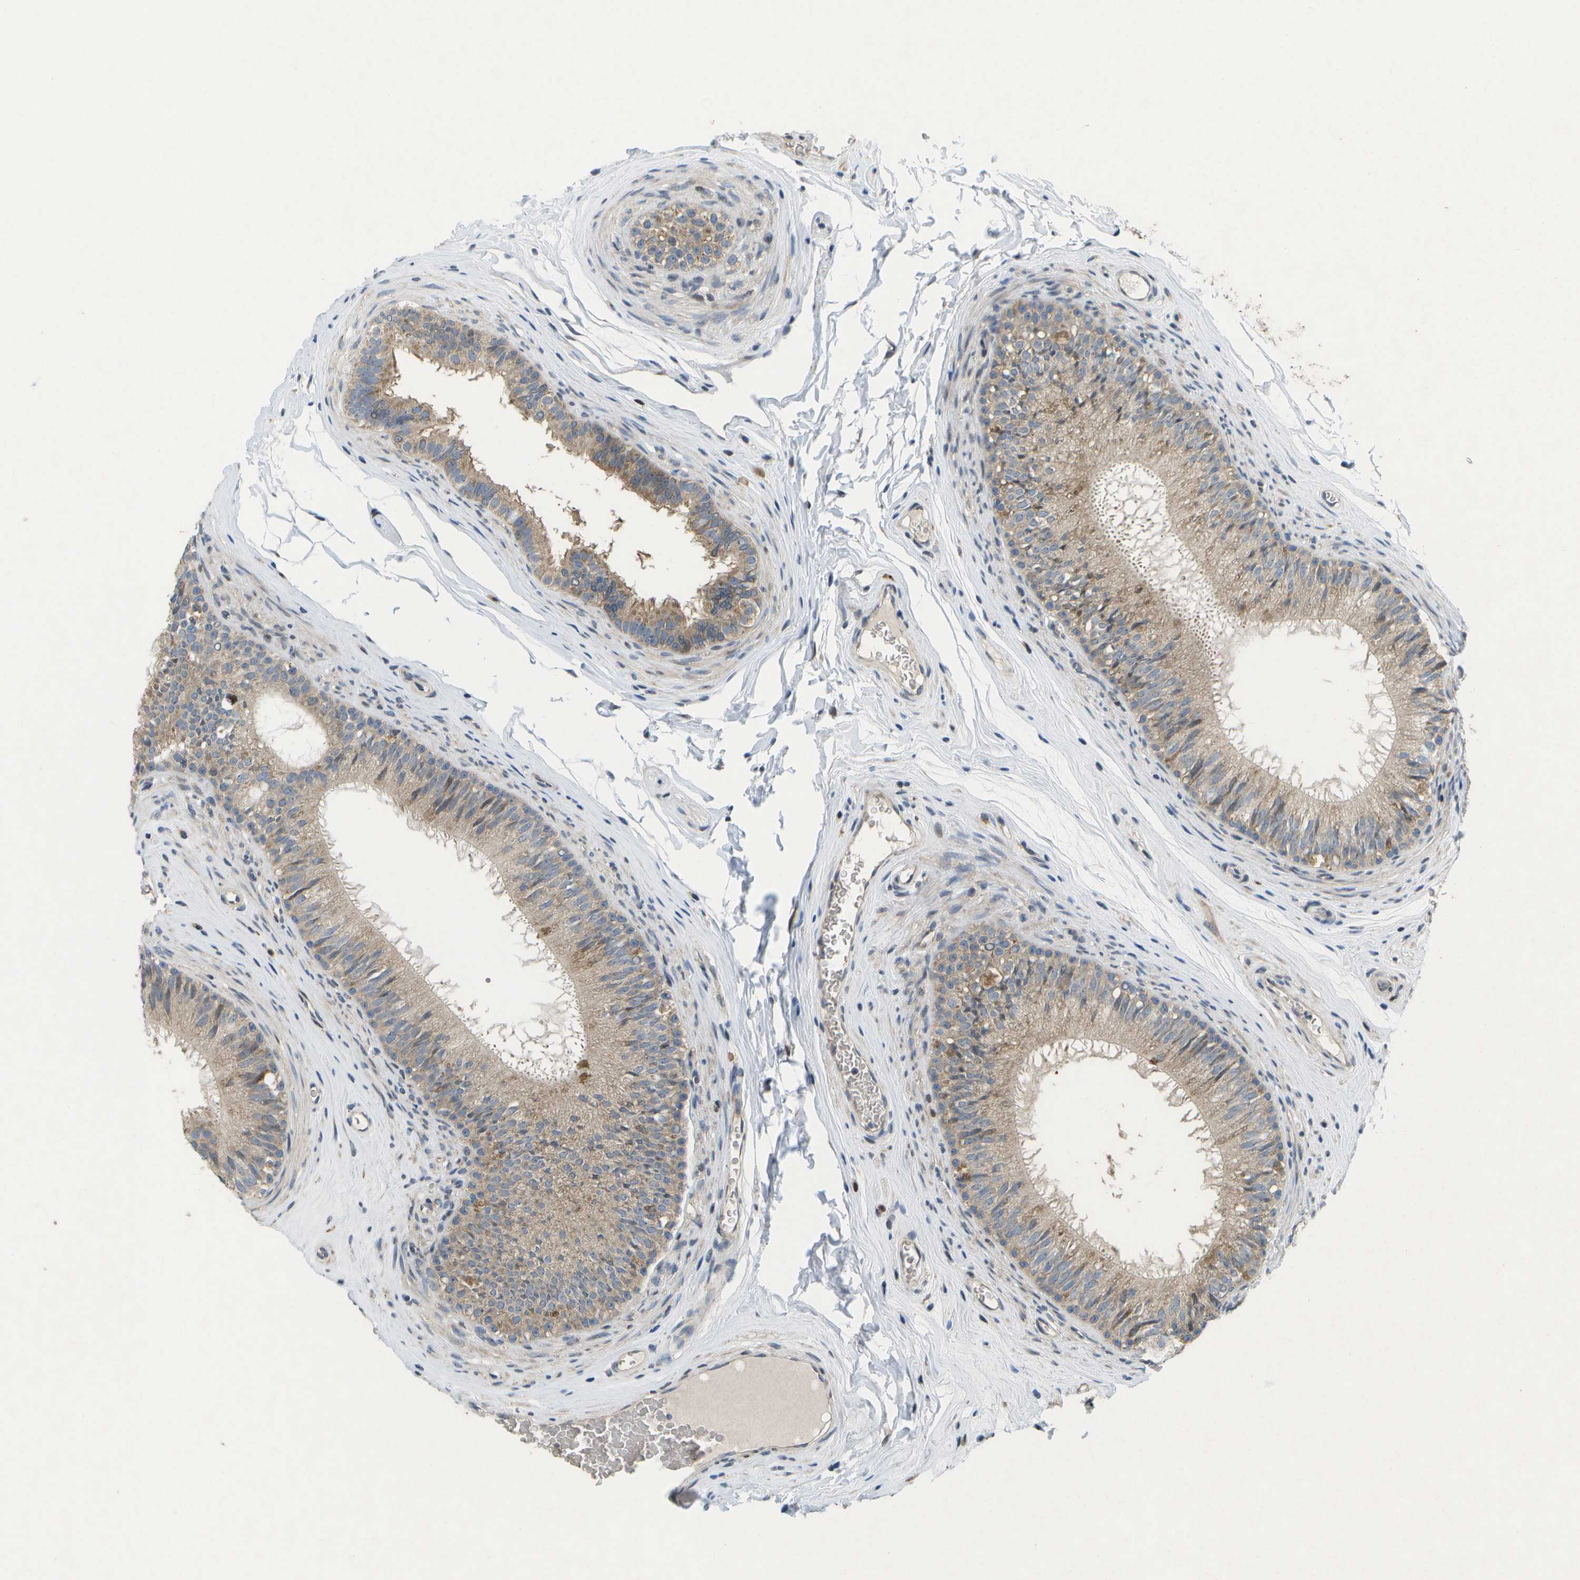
{"staining": {"intensity": "weak", "quantity": ">75%", "location": "cytoplasmic/membranous"}, "tissue": "epididymis", "cell_type": "Glandular cells", "image_type": "normal", "snomed": [{"axis": "morphology", "description": "Normal tissue, NOS"}, {"axis": "topography", "description": "Testis"}, {"axis": "topography", "description": "Epididymis"}], "caption": "DAB (3,3'-diaminobenzidine) immunohistochemical staining of benign epididymis displays weak cytoplasmic/membranous protein staining in about >75% of glandular cells. The protein is stained brown, and the nuclei are stained in blue (DAB (3,3'-diaminobenzidine) IHC with brightfield microscopy, high magnification).", "gene": "HADHA", "patient": {"sex": "male", "age": 36}}